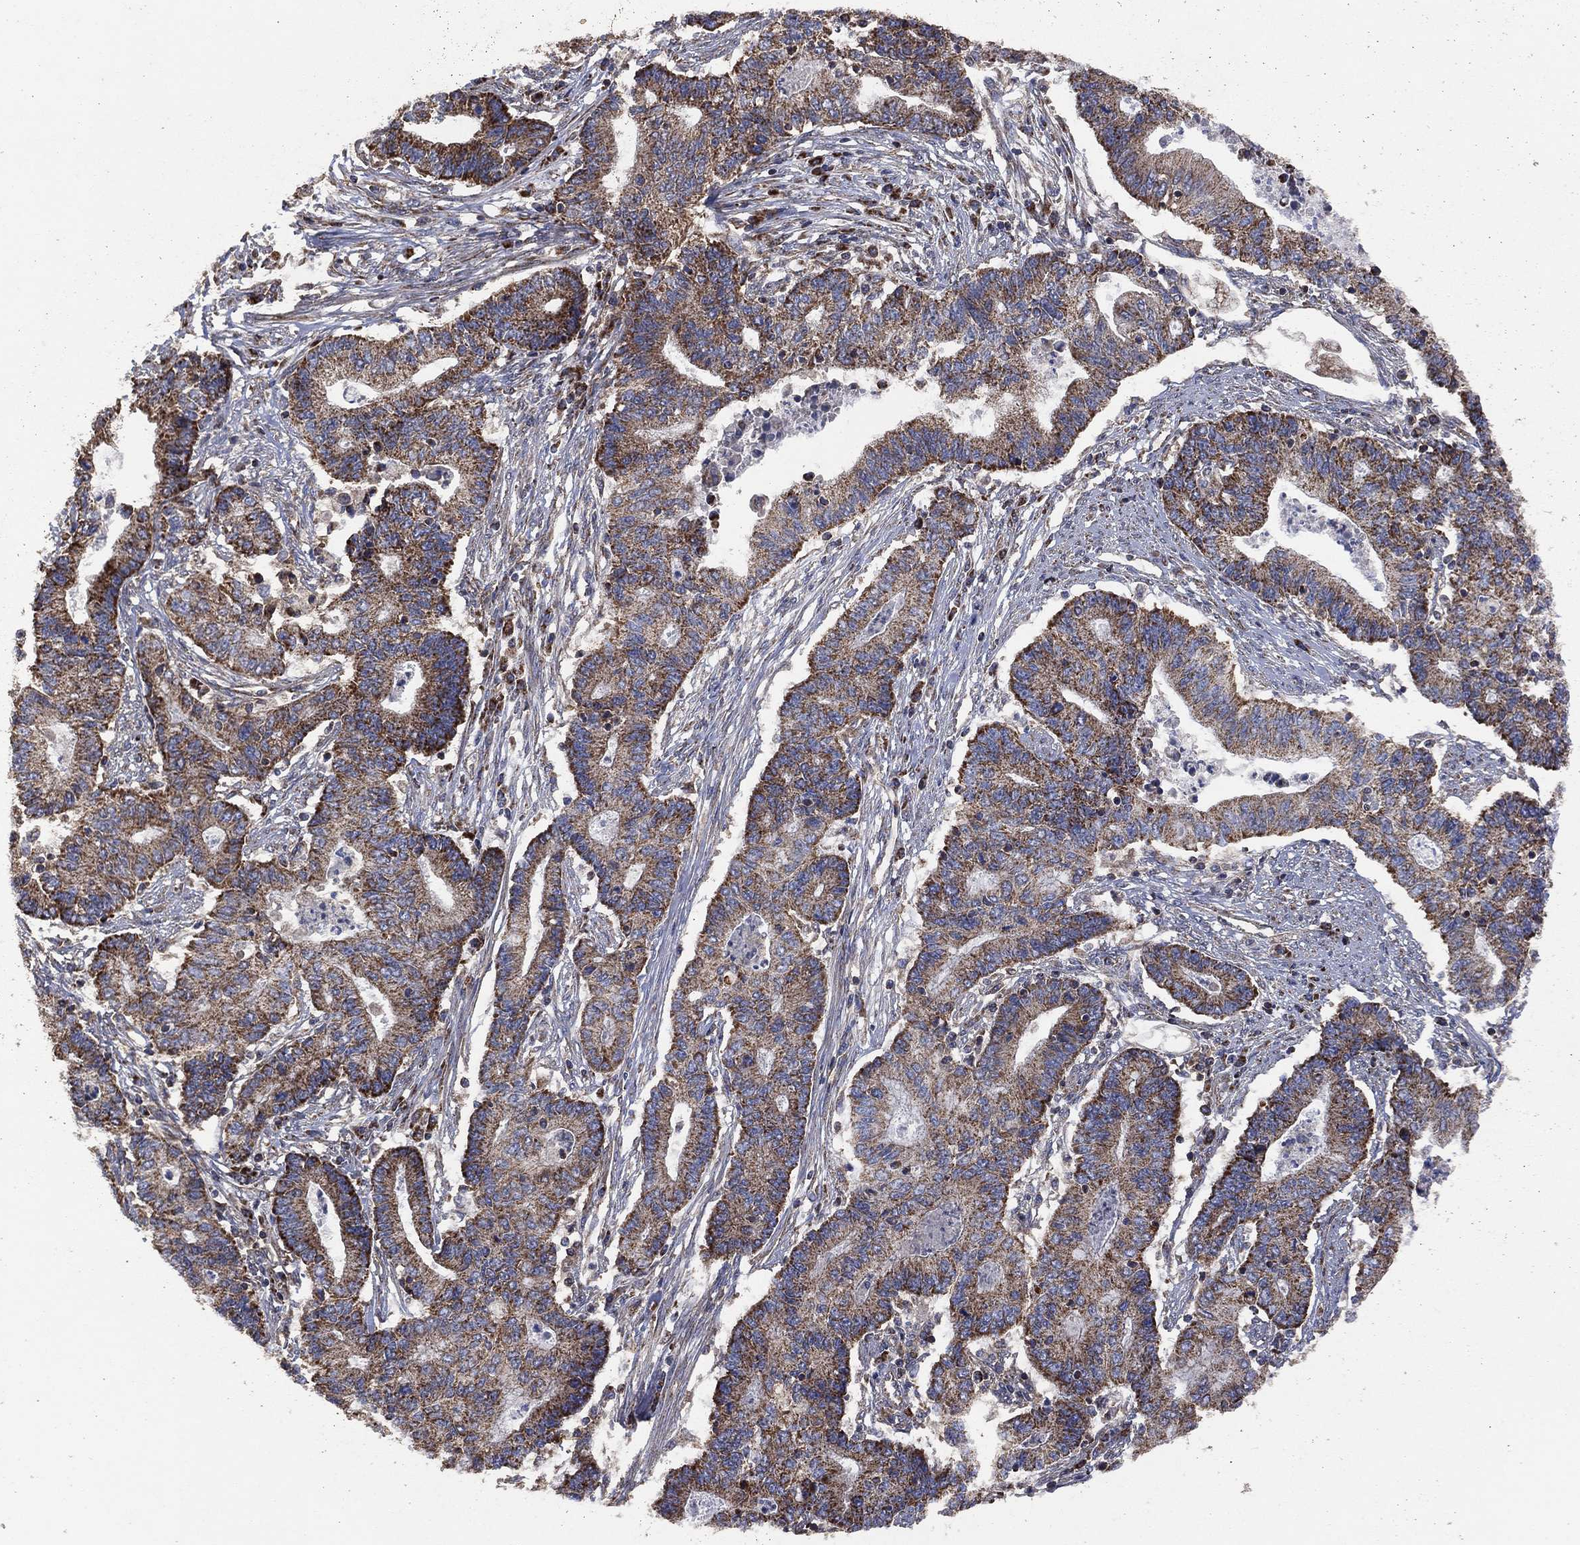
{"staining": {"intensity": "moderate", "quantity": "25%-75%", "location": "cytoplasmic/membranous"}, "tissue": "endometrial cancer", "cell_type": "Tumor cells", "image_type": "cancer", "snomed": [{"axis": "morphology", "description": "Adenocarcinoma, NOS"}, {"axis": "topography", "description": "Uterus"}, {"axis": "topography", "description": "Endometrium"}], "caption": "This micrograph exhibits immunohistochemistry staining of endometrial adenocarcinoma, with medium moderate cytoplasmic/membranous positivity in about 25%-75% of tumor cells.", "gene": "LIMD1", "patient": {"sex": "female", "age": 54}}